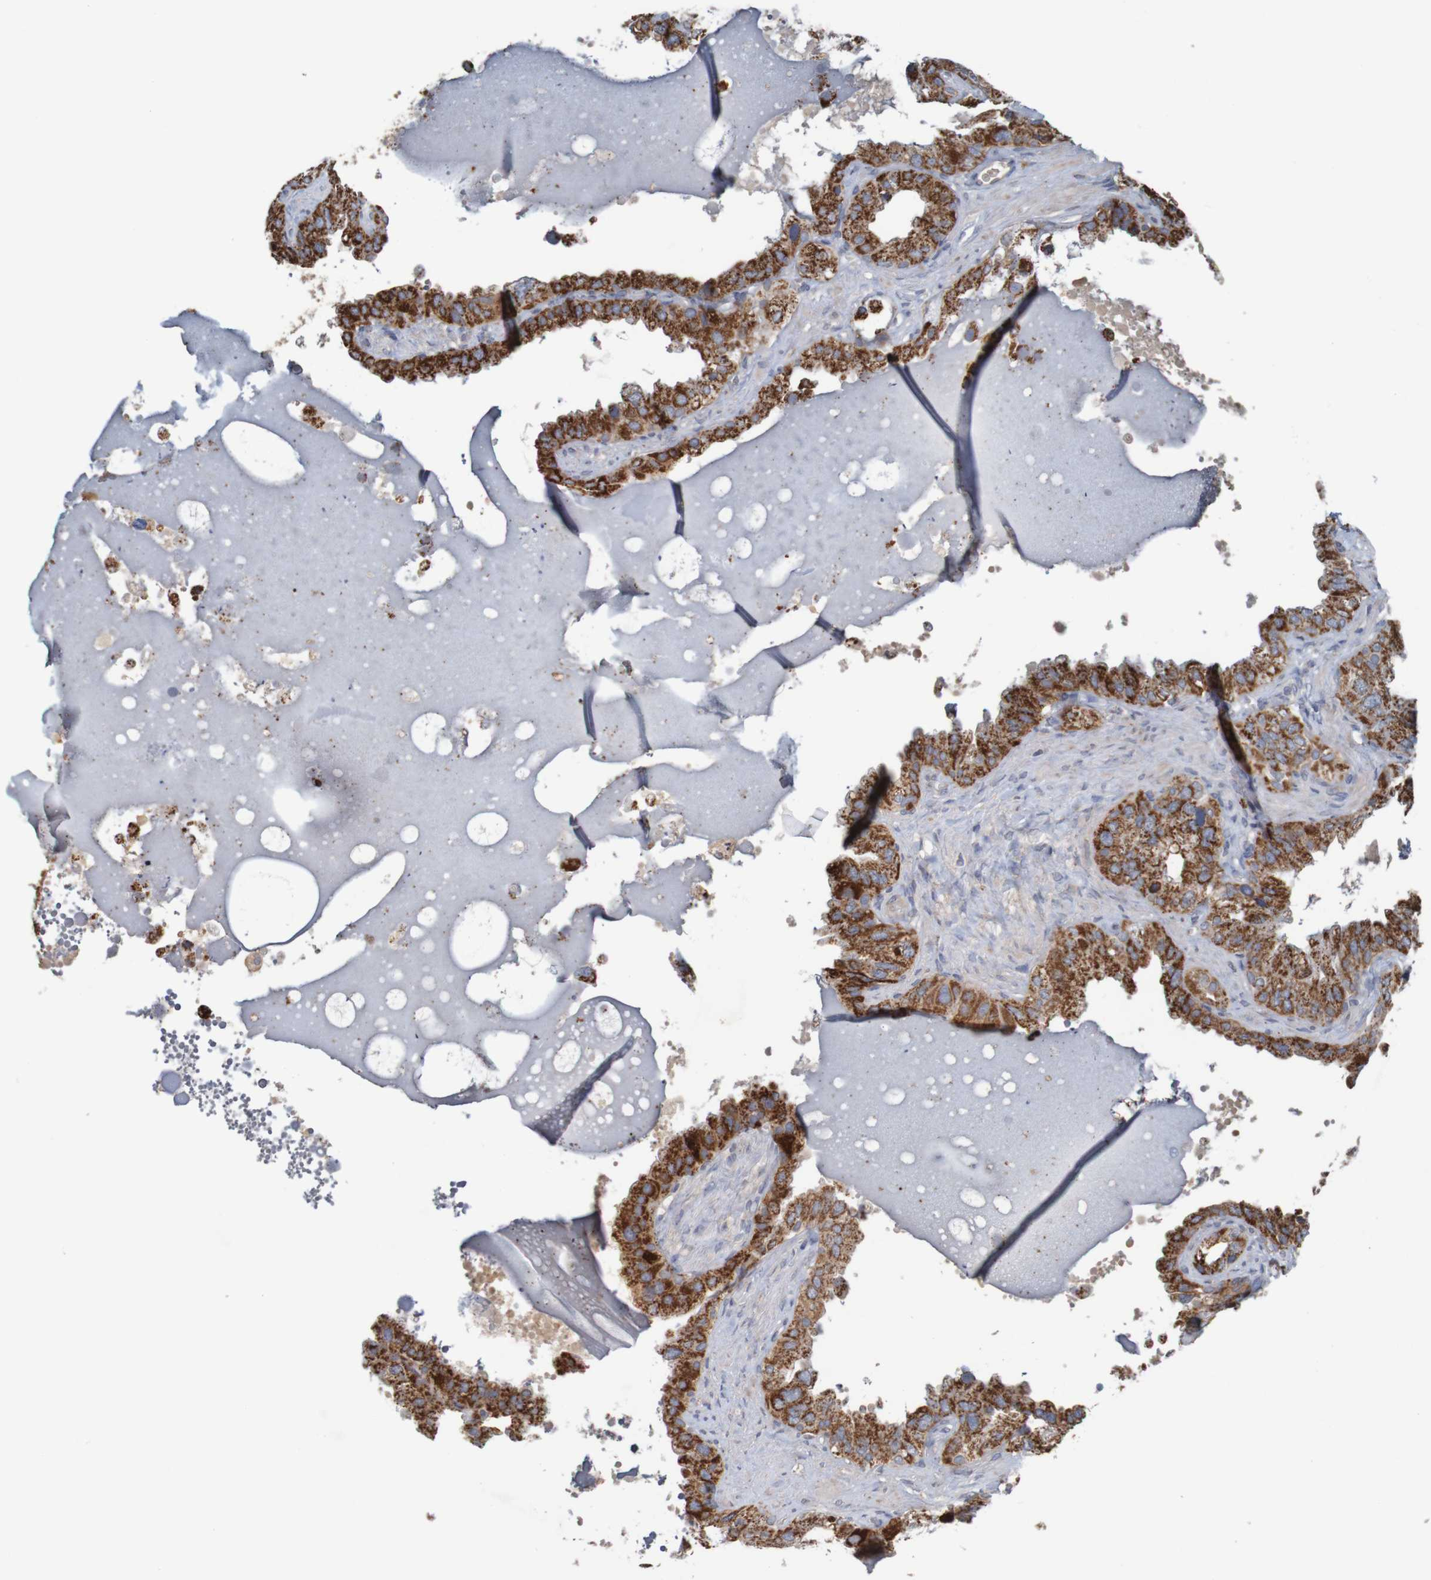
{"staining": {"intensity": "strong", "quantity": ">75%", "location": "cytoplasmic/membranous"}, "tissue": "seminal vesicle", "cell_type": "Glandular cells", "image_type": "normal", "snomed": [{"axis": "morphology", "description": "Normal tissue, NOS"}, {"axis": "topography", "description": "Seminal veicle"}], "caption": "Immunohistochemistry (IHC) histopathology image of benign seminal vesicle stained for a protein (brown), which displays high levels of strong cytoplasmic/membranous positivity in approximately >75% of glandular cells.", "gene": "B3GAT2", "patient": {"sex": "male", "age": 68}}